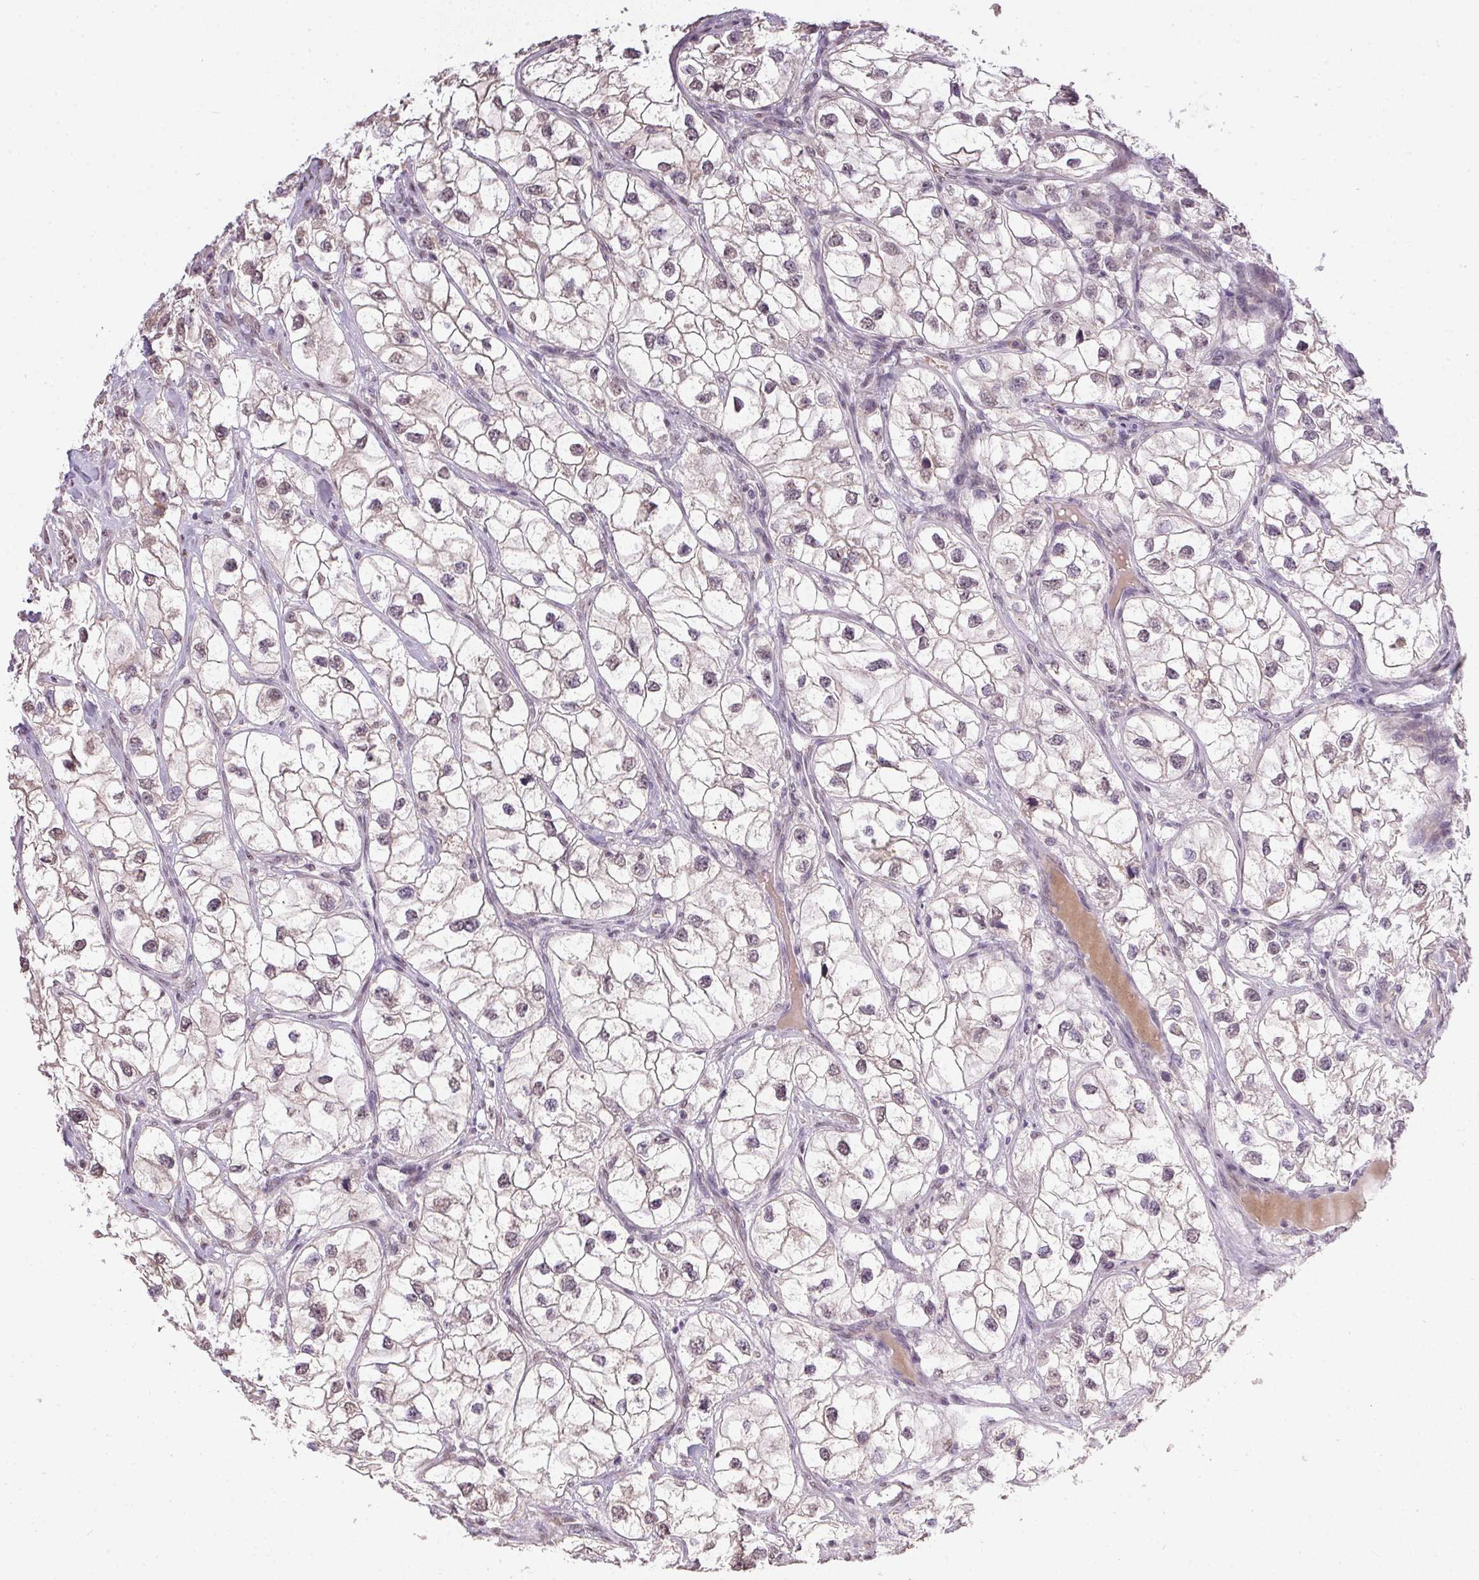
{"staining": {"intensity": "weak", "quantity": "<25%", "location": "nuclear"}, "tissue": "renal cancer", "cell_type": "Tumor cells", "image_type": "cancer", "snomed": [{"axis": "morphology", "description": "Adenocarcinoma, NOS"}, {"axis": "topography", "description": "Kidney"}], "caption": "Immunohistochemistry (IHC) of human adenocarcinoma (renal) displays no positivity in tumor cells. (Stains: DAB IHC with hematoxylin counter stain, Microscopy: brightfield microscopy at high magnification).", "gene": "PPP4R4", "patient": {"sex": "male", "age": 59}}